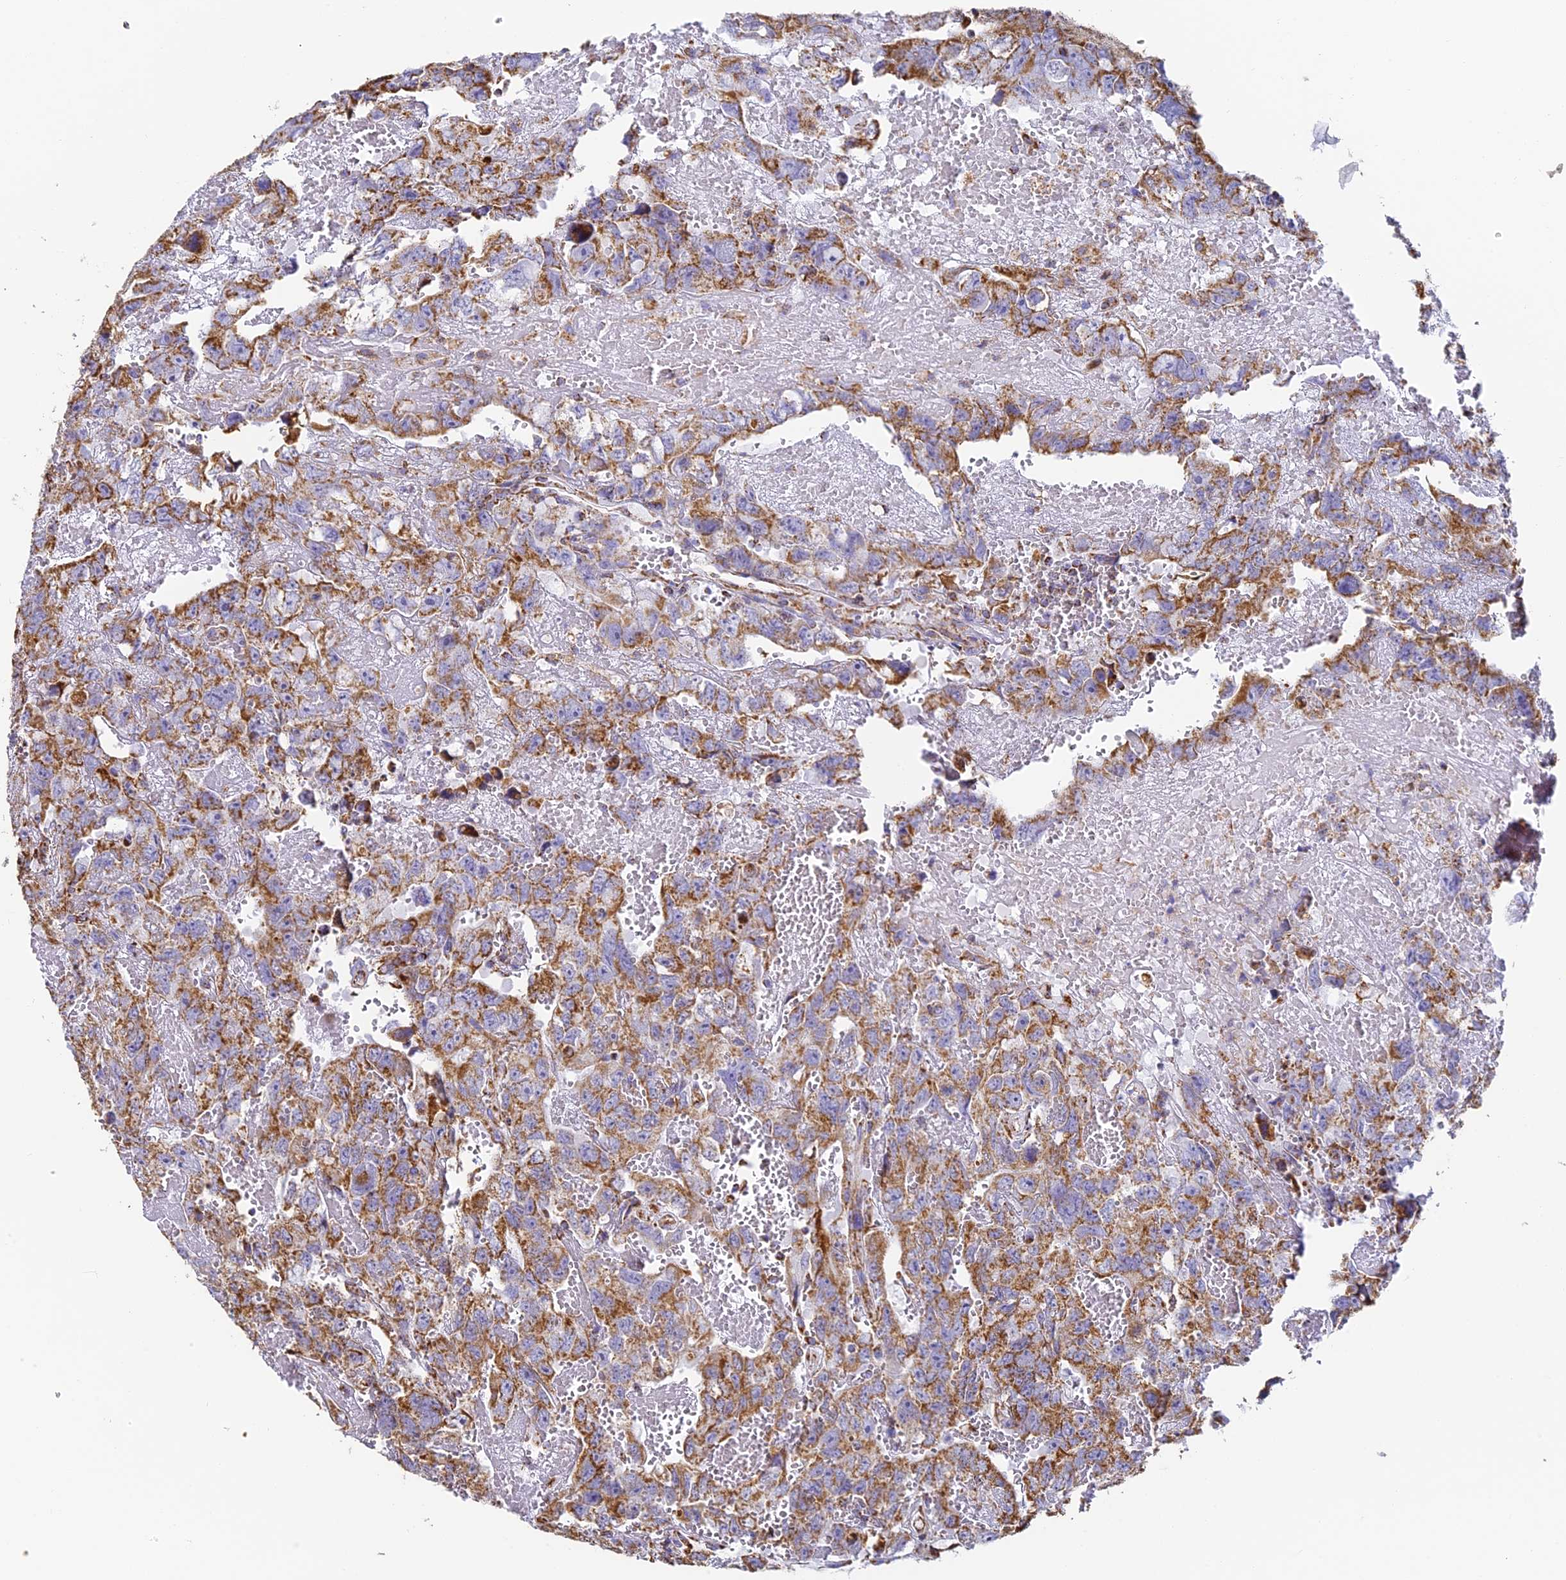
{"staining": {"intensity": "moderate", "quantity": ">75%", "location": "cytoplasmic/membranous"}, "tissue": "testis cancer", "cell_type": "Tumor cells", "image_type": "cancer", "snomed": [{"axis": "morphology", "description": "Carcinoma, Embryonal, NOS"}, {"axis": "topography", "description": "Testis"}], "caption": "A high-resolution photomicrograph shows immunohistochemistry (IHC) staining of testis cancer, which shows moderate cytoplasmic/membranous expression in about >75% of tumor cells.", "gene": "COX6C", "patient": {"sex": "male", "age": 45}}